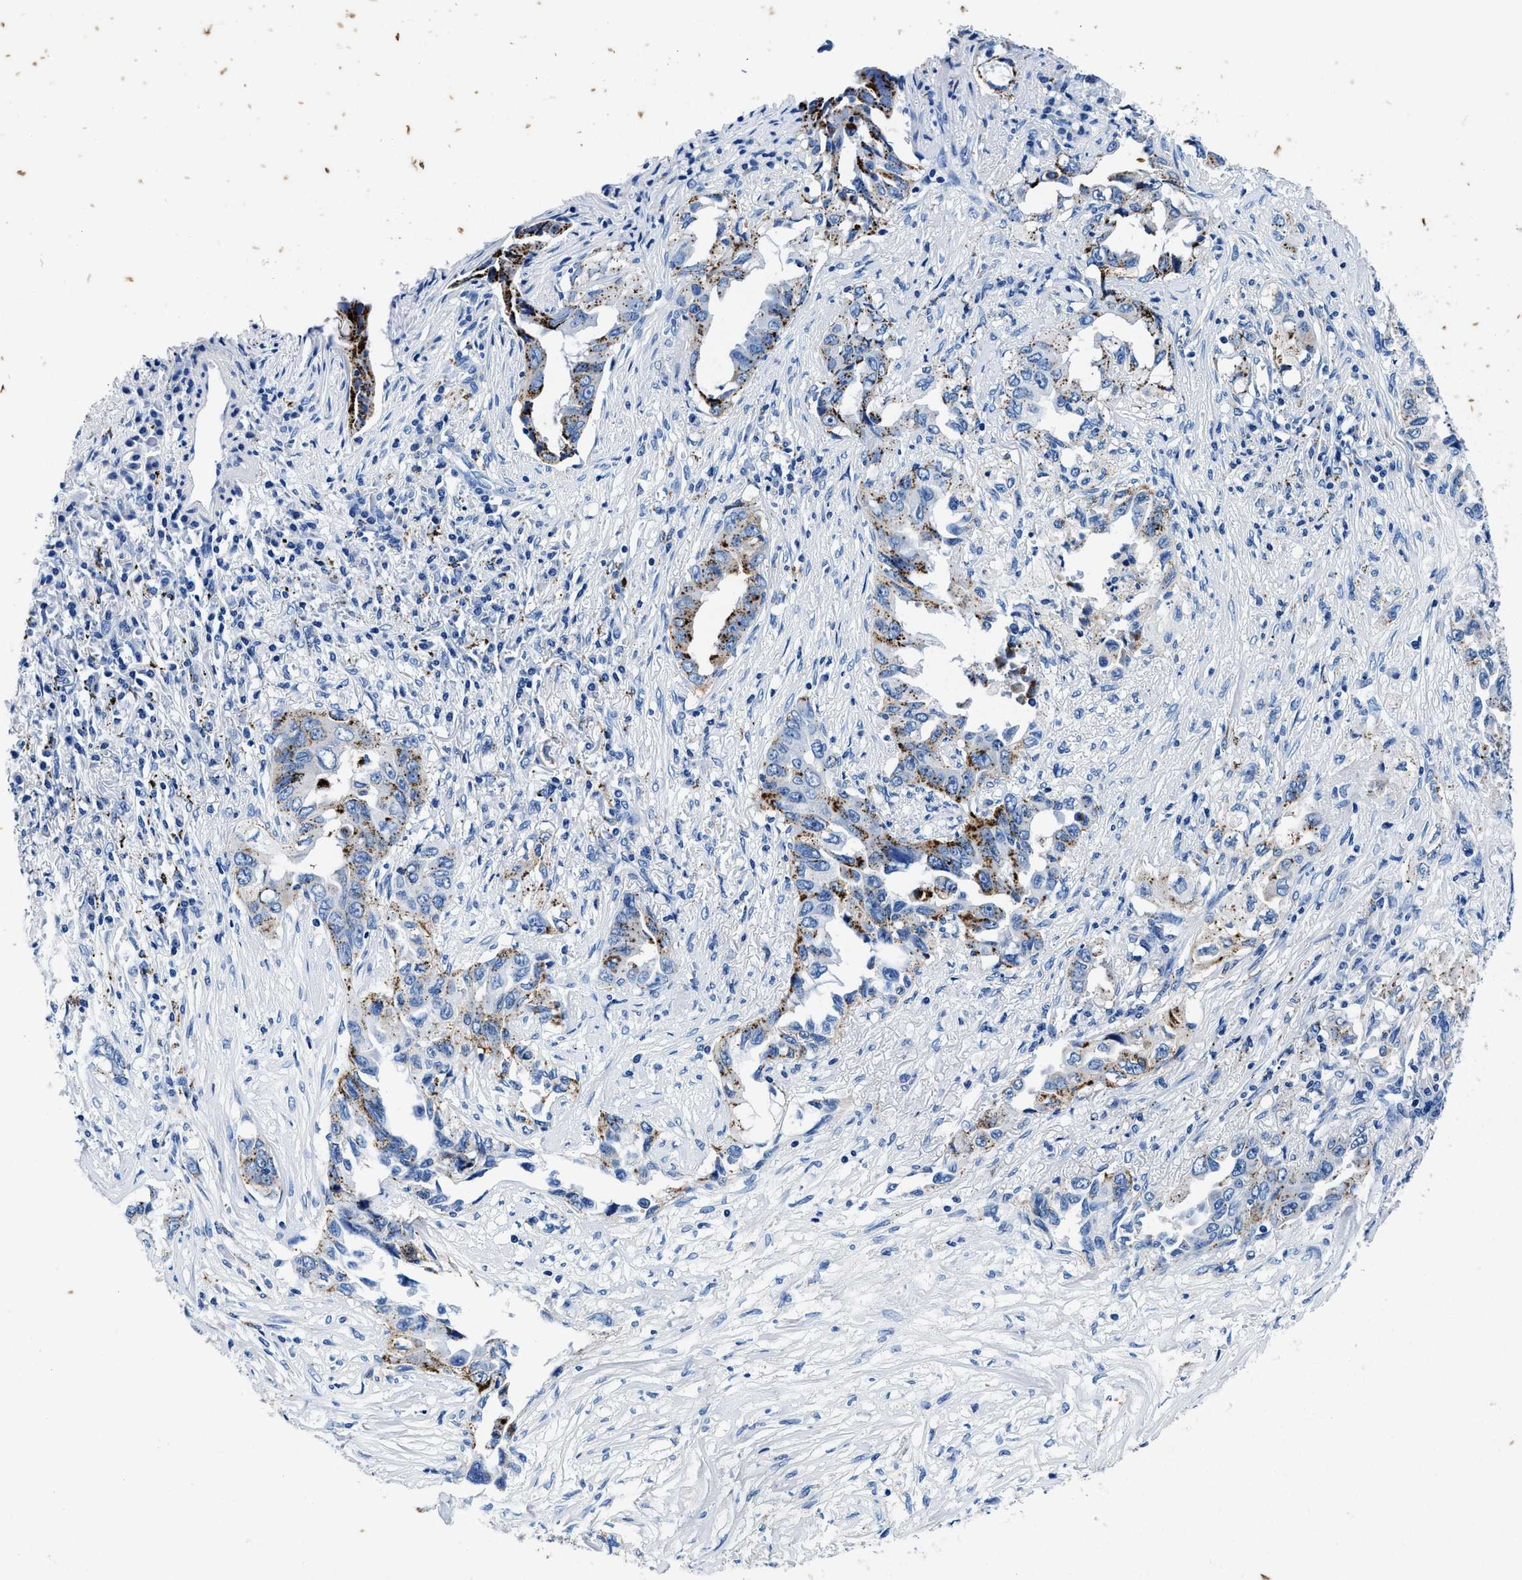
{"staining": {"intensity": "moderate", "quantity": "25%-75%", "location": "cytoplasmic/membranous"}, "tissue": "lung cancer", "cell_type": "Tumor cells", "image_type": "cancer", "snomed": [{"axis": "morphology", "description": "Adenocarcinoma, NOS"}, {"axis": "topography", "description": "Lung"}], "caption": "Tumor cells show medium levels of moderate cytoplasmic/membranous staining in about 25%-75% of cells in adenocarcinoma (lung).", "gene": "OR14K1", "patient": {"sex": "female", "age": 51}}